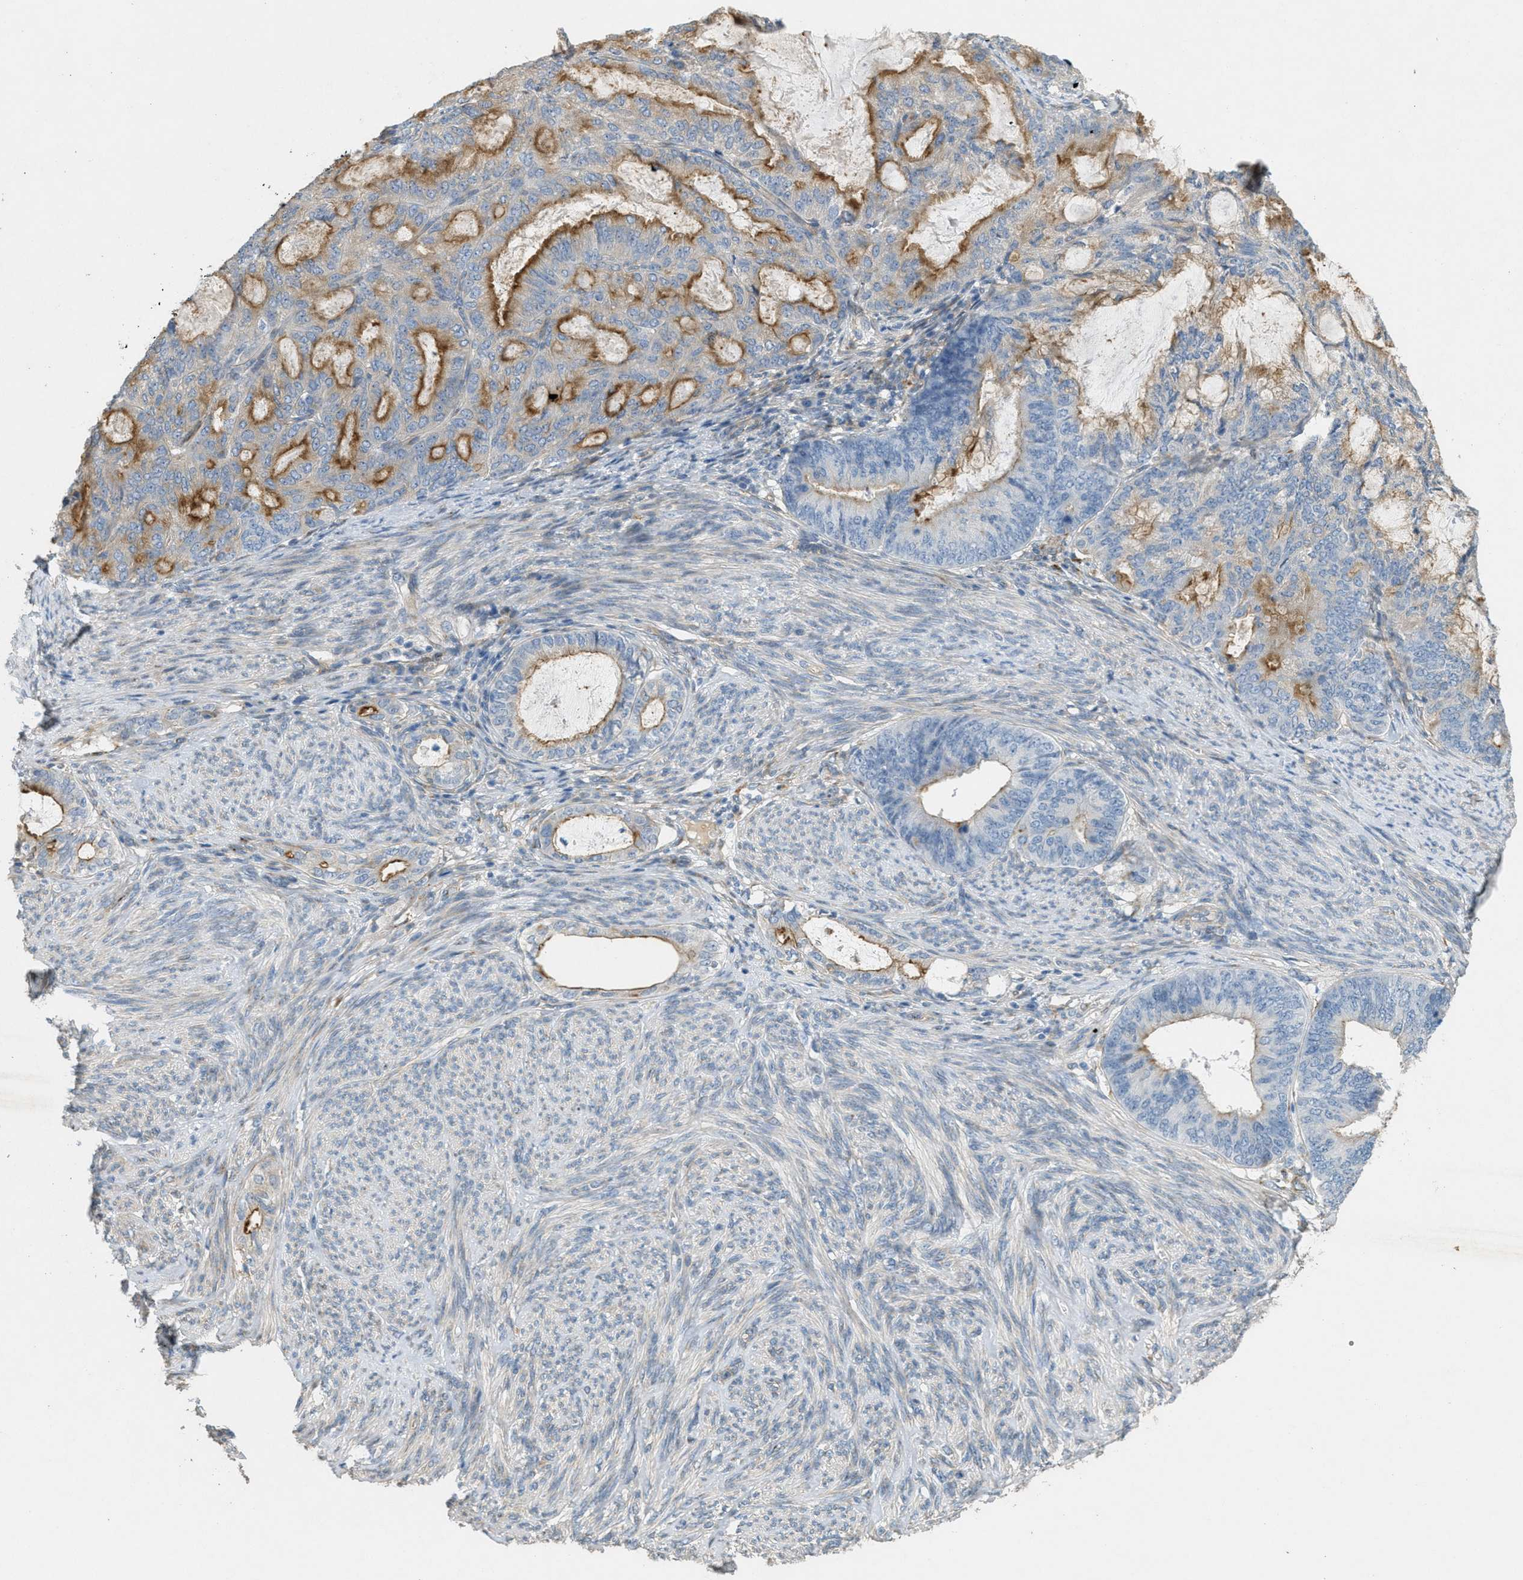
{"staining": {"intensity": "moderate", "quantity": "25%-75%", "location": "cytoplasmic/membranous"}, "tissue": "endometrial cancer", "cell_type": "Tumor cells", "image_type": "cancer", "snomed": [{"axis": "morphology", "description": "Adenocarcinoma, NOS"}, {"axis": "topography", "description": "Endometrium"}], "caption": "Immunohistochemistry (IHC) micrograph of neoplastic tissue: human endometrial adenocarcinoma stained using immunohistochemistry reveals medium levels of moderate protein expression localized specifically in the cytoplasmic/membranous of tumor cells, appearing as a cytoplasmic/membranous brown color.", "gene": "ADCY5", "patient": {"sex": "female", "age": 86}}